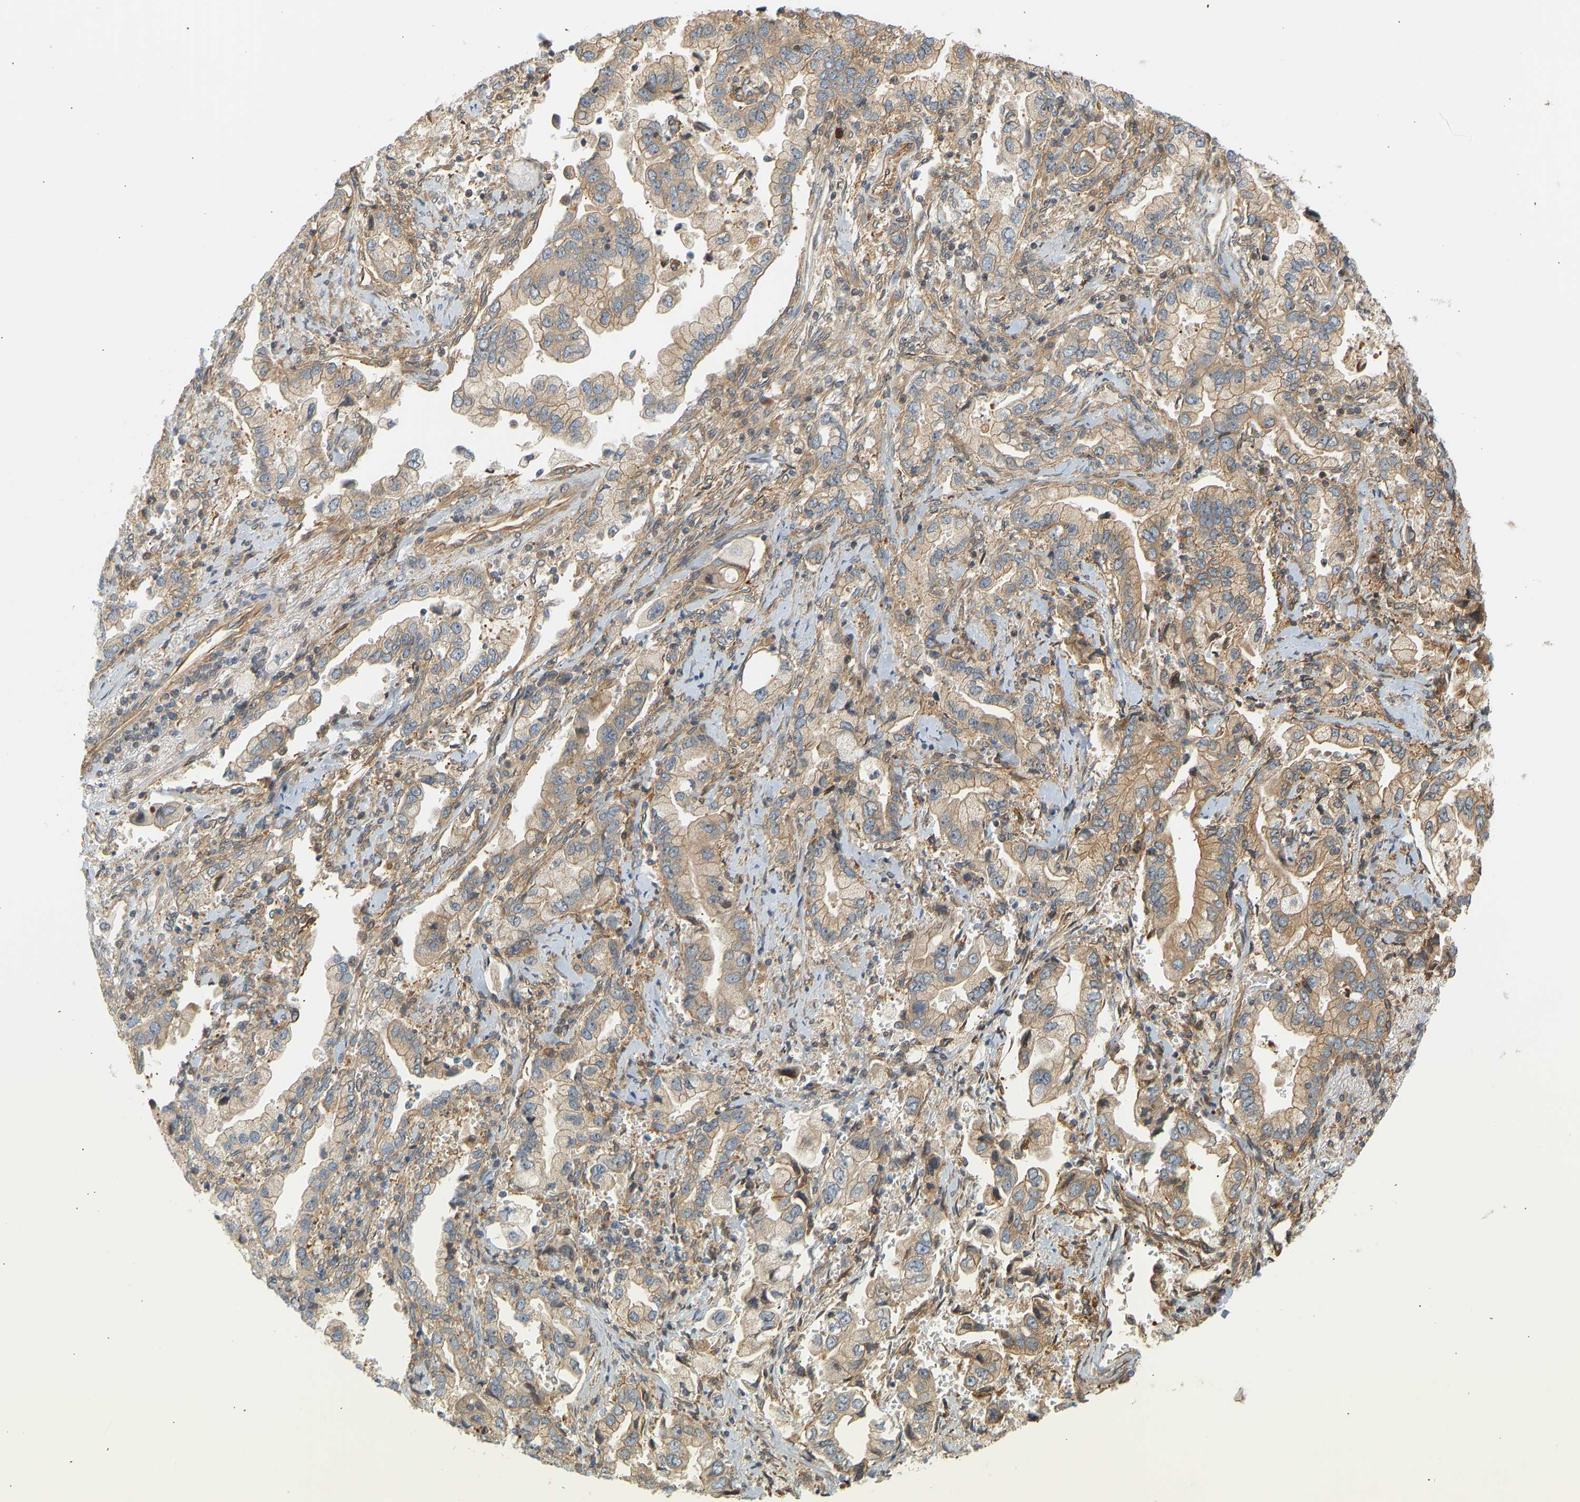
{"staining": {"intensity": "weak", "quantity": "25%-75%", "location": "cytoplasmic/membranous"}, "tissue": "stomach cancer", "cell_type": "Tumor cells", "image_type": "cancer", "snomed": [{"axis": "morphology", "description": "Normal tissue, NOS"}, {"axis": "morphology", "description": "Adenocarcinoma, NOS"}, {"axis": "topography", "description": "Stomach"}], "caption": "About 25%-75% of tumor cells in human stomach cancer (adenocarcinoma) exhibit weak cytoplasmic/membranous protein staining as visualized by brown immunohistochemical staining.", "gene": "CEP57", "patient": {"sex": "male", "age": 62}}